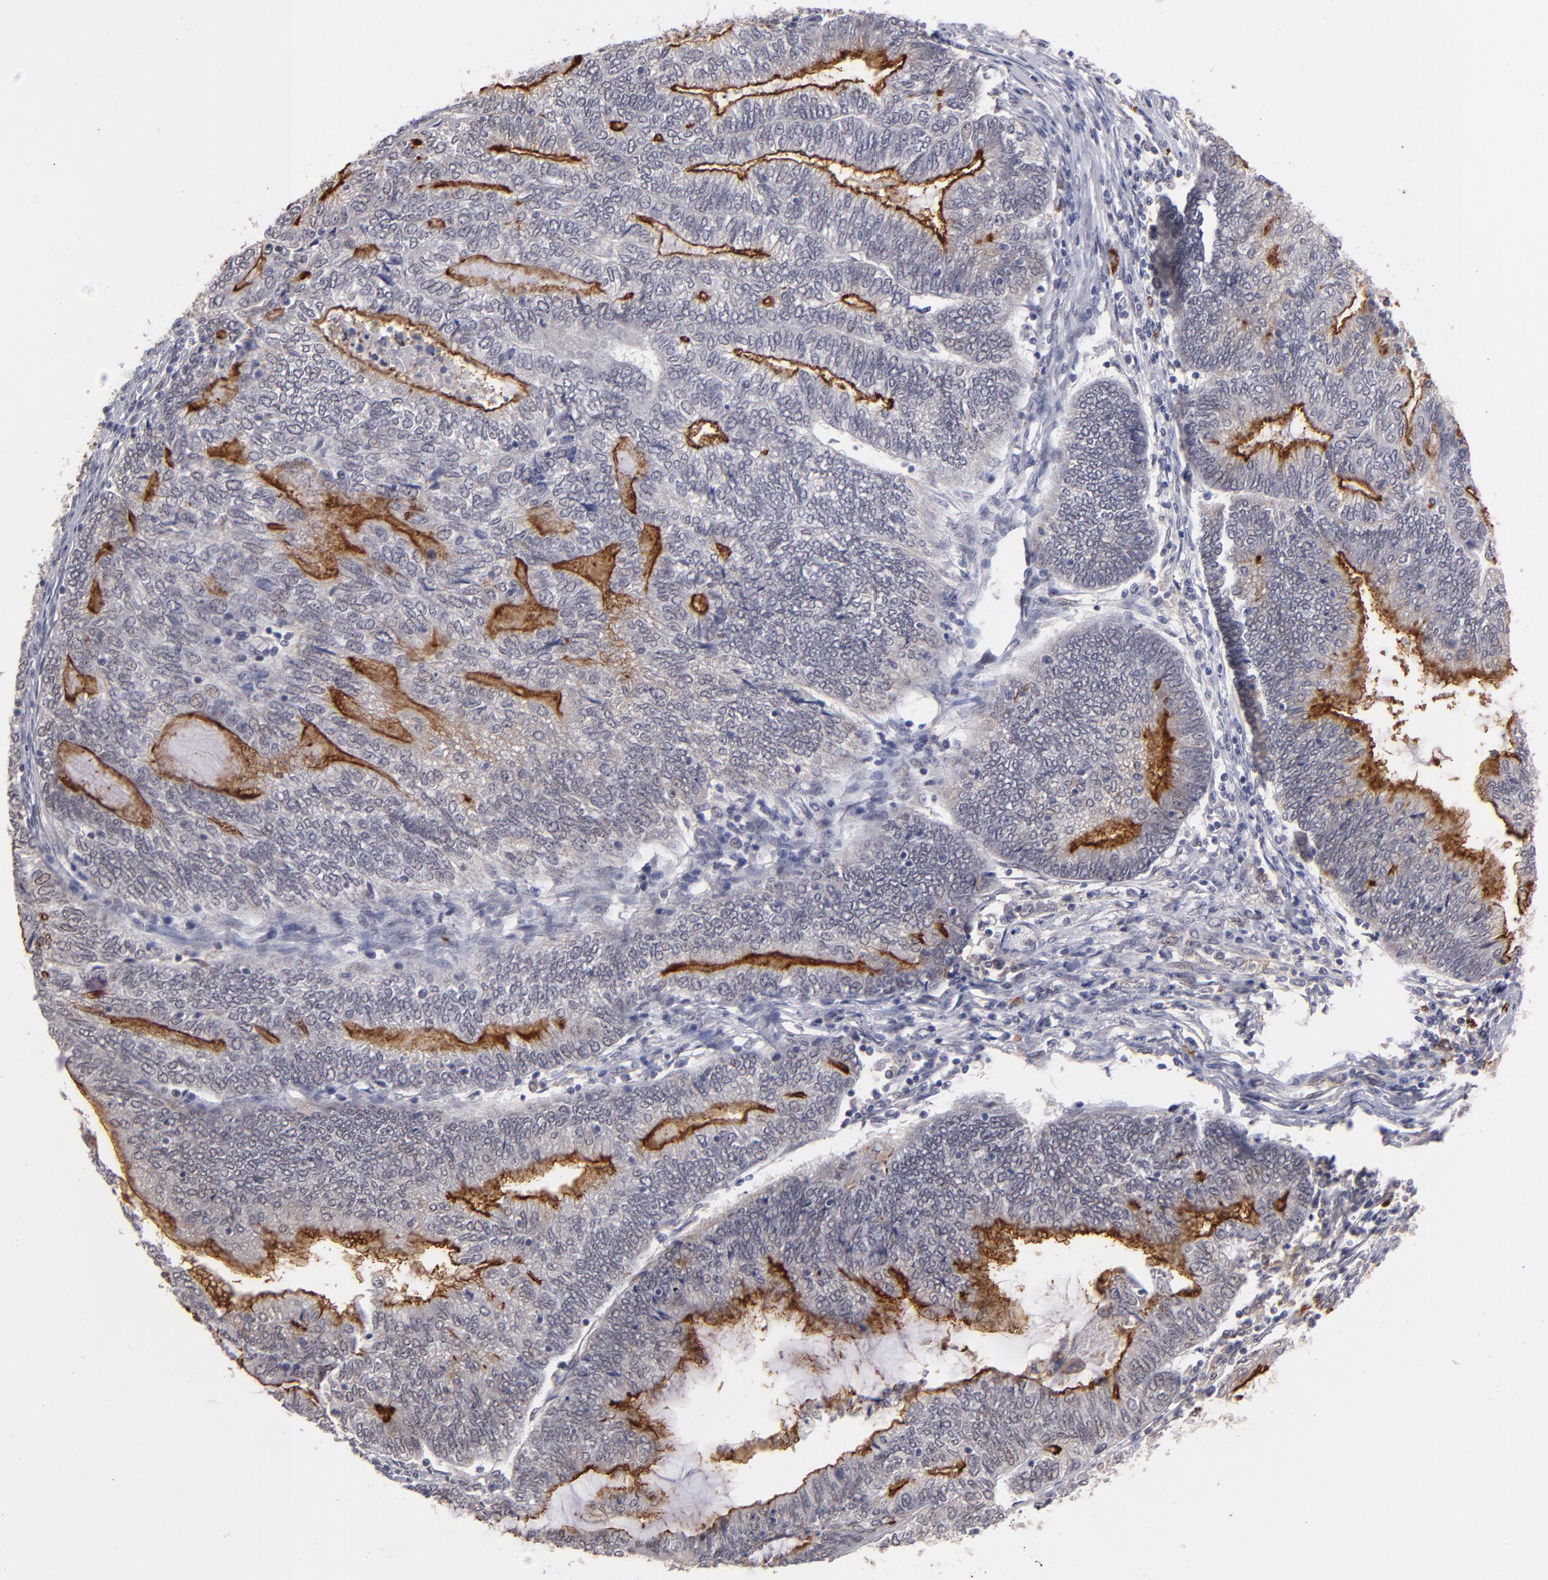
{"staining": {"intensity": "moderate", "quantity": "25%-75%", "location": "nuclear"}, "tissue": "endometrial cancer", "cell_type": "Tumor cells", "image_type": "cancer", "snomed": [{"axis": "morphology", "description": "Adenocarcinoma, NOS"}, {"axis": "topography", "description": "Uterus"}, {"axis": "topography", "description": "Endometrium"}], "caption": "About 25%-75% of tumor cells in human adenocarcinoma (endometrial) reveal moderate nuclear protein staining as visualized by brown immunohistochemical staining.", "gene": "STX3", "patient": {"sex": "female", "age": 70}}